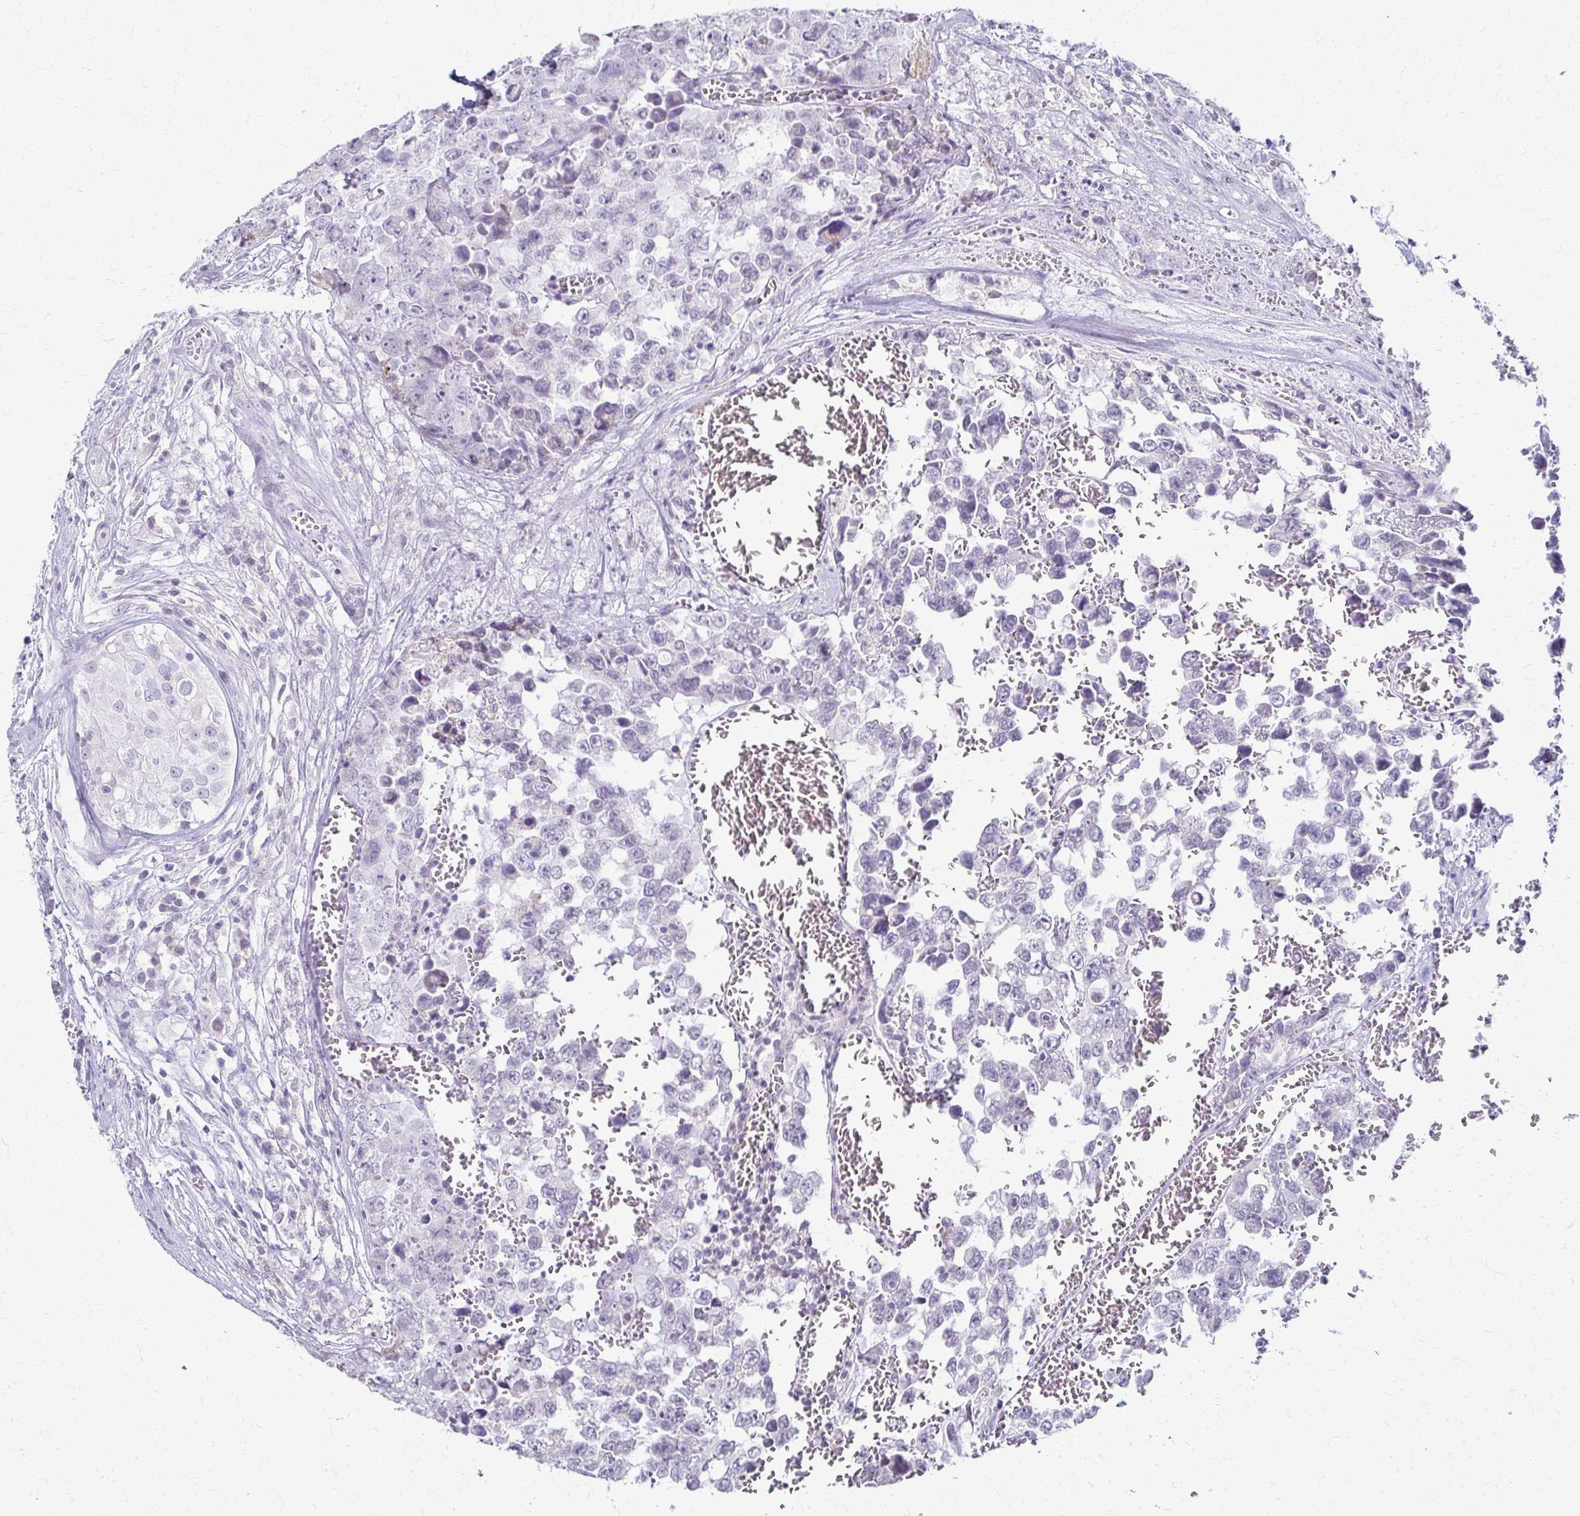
{"staining": {"intensity": "negative", "quantity": "none", "location": "none"}, "tissue": "testis cancer", "cell_type": "Tumor cells", "image_type": "cancer", "snomed": [{"axis": "morphology", "description": "Carcinoma, Embryonal, NOS"}, {"axis": "topography", "description": "Testis"}], "caption": "The micrograph shows no significant positivity in tumor cells of testis embryonal carcinoma.", "gene": "FCGR2B", "patient": {"sex": "male", "age": 18}}